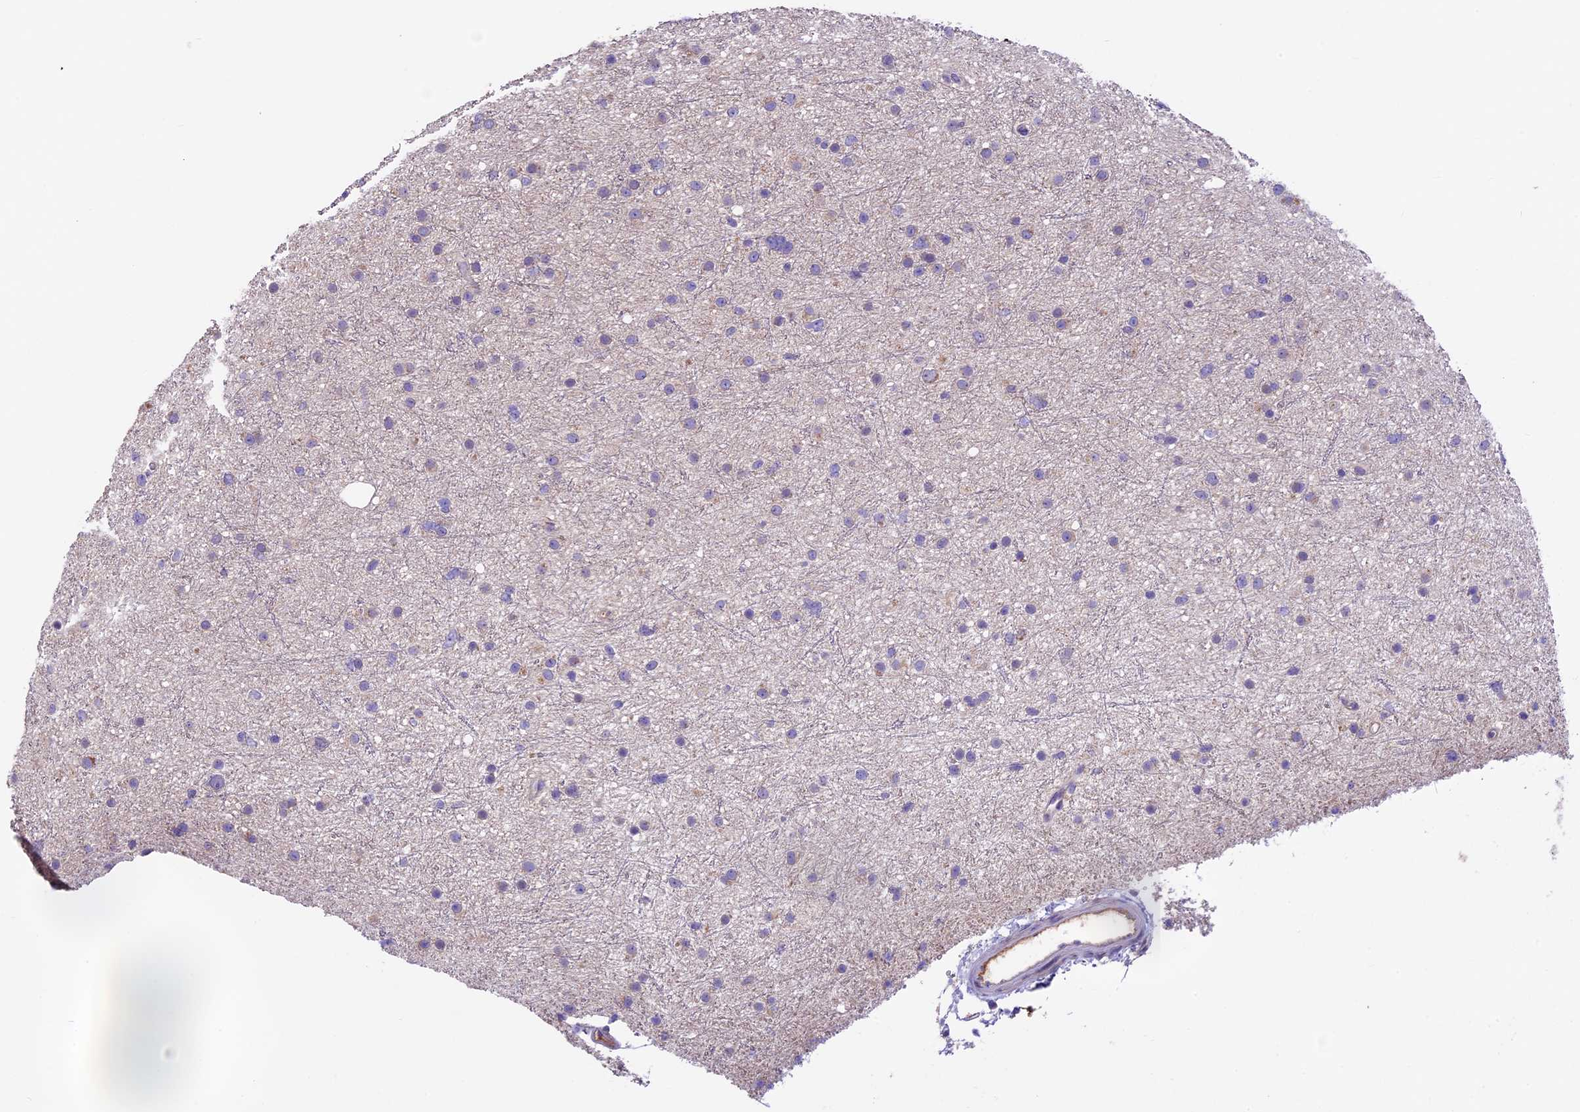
{"staining": {"intensity": "negative", "quantity": "none", "location": "none"}, "tissue": "glioma", "cell_type": "Tumor cells", "image_type": "cancer", "snomed": [{"axis": "morphology", "description": "Glioma, malignant, Low grade"}, {"axis": "topography", "description": "Cerebral cortex"}], "caption": "Immunohistochemical staining of human malignant glioma (low-grade) shows no significant expression in tumor cells.", "gene": "SBNO2", "patient": {"sex": "female", "age": 39}}